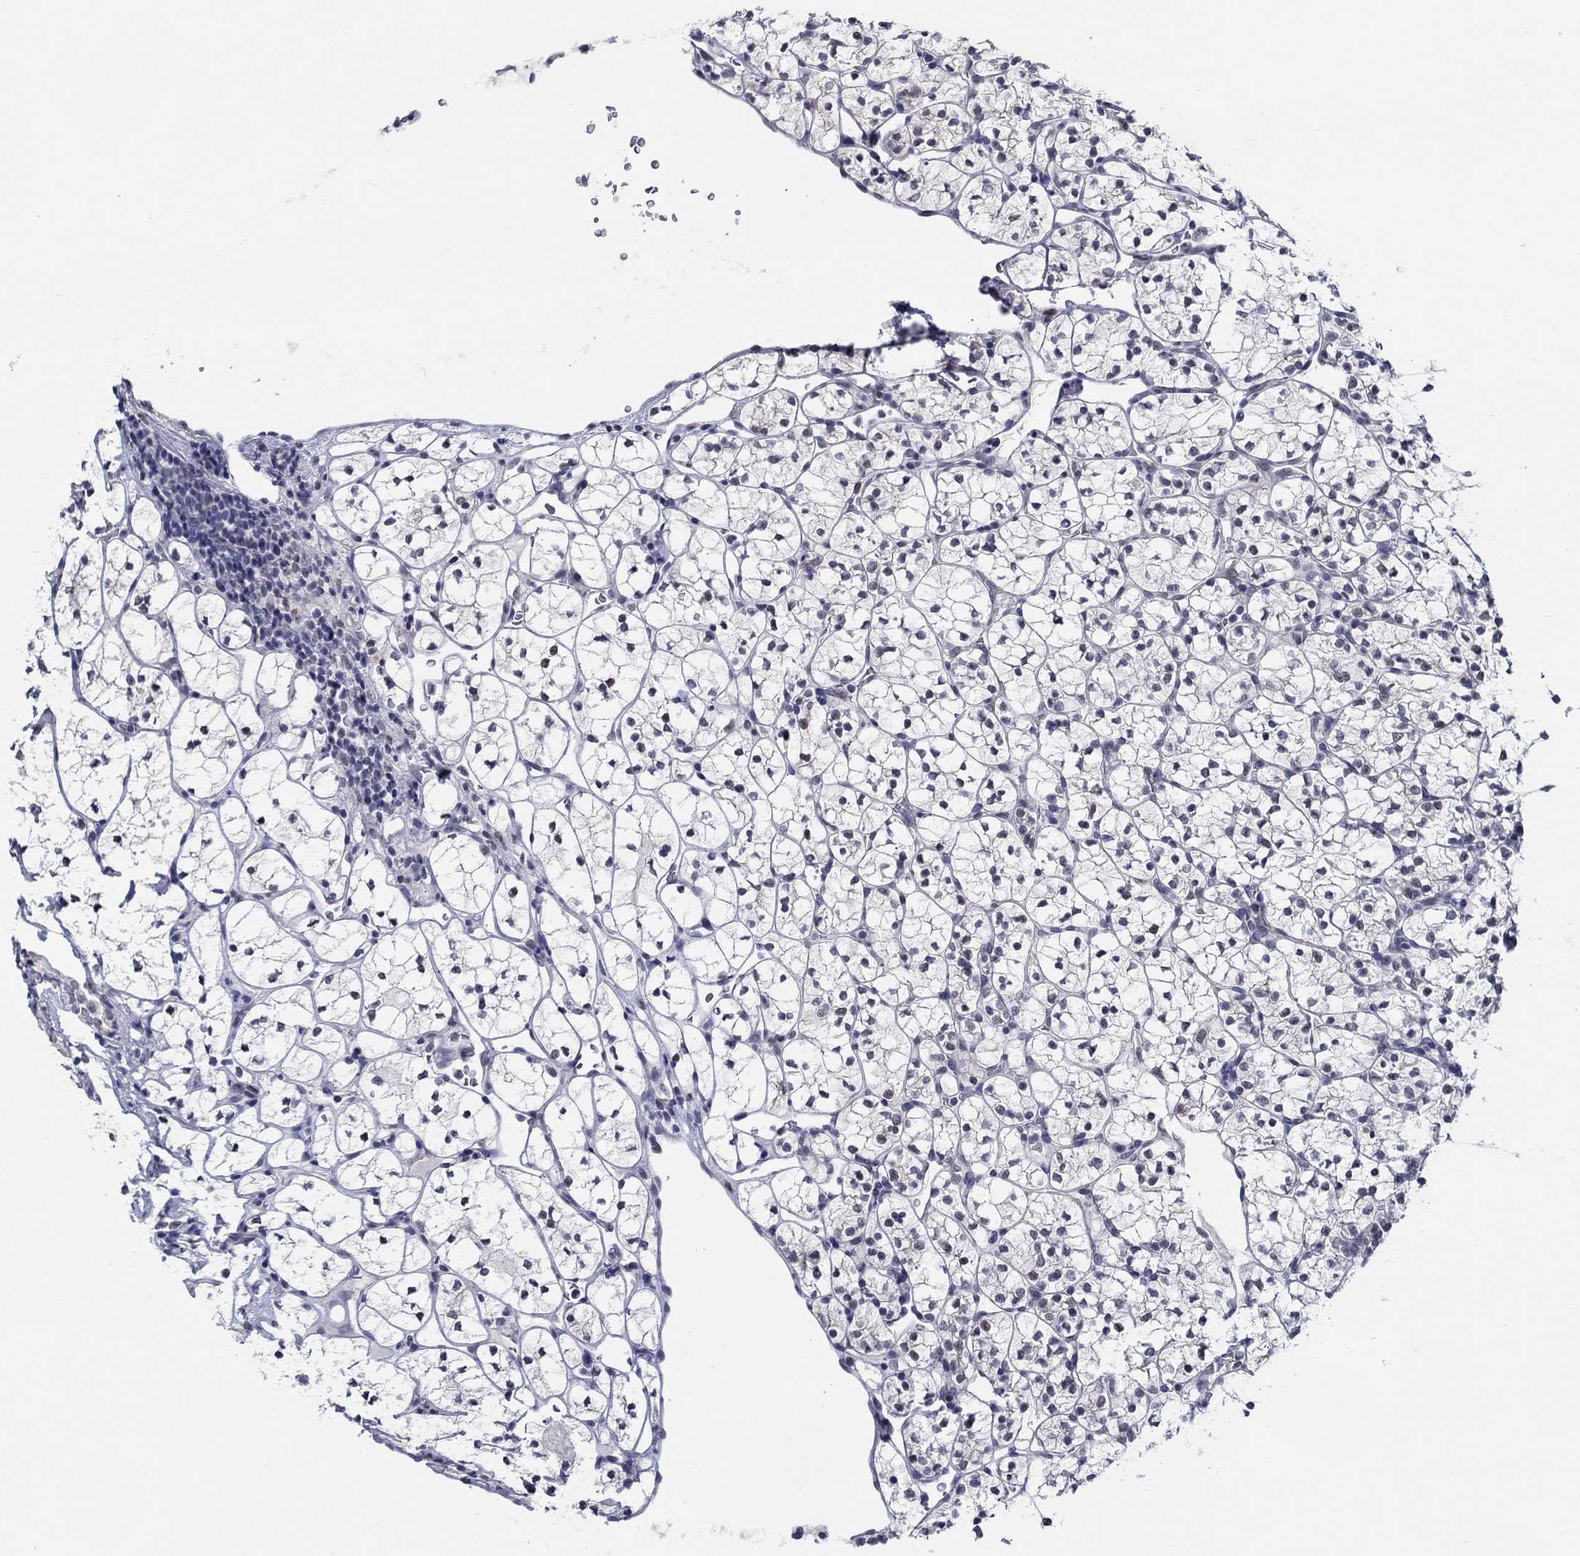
{"staining": {"intensity": "weak", "quantity": "25%-75%", "location": "nuclear"}, "tissue": "renal cancer", "cell_type": "Tumor cells", "image_type": "cancer", "snomed": [{"axis": "morphology", "description": "Adenocarcinoma, NOS"}, {"axis": "topography", "description": "Kidney"}], "caption": "A low amount of weak nuclear positivity is present in about 25%-75% of tumor cells in renal adenocarcinoma tissue.", "gene": "SLC34A1", "patient": {"sex": "female", "age": 89}}